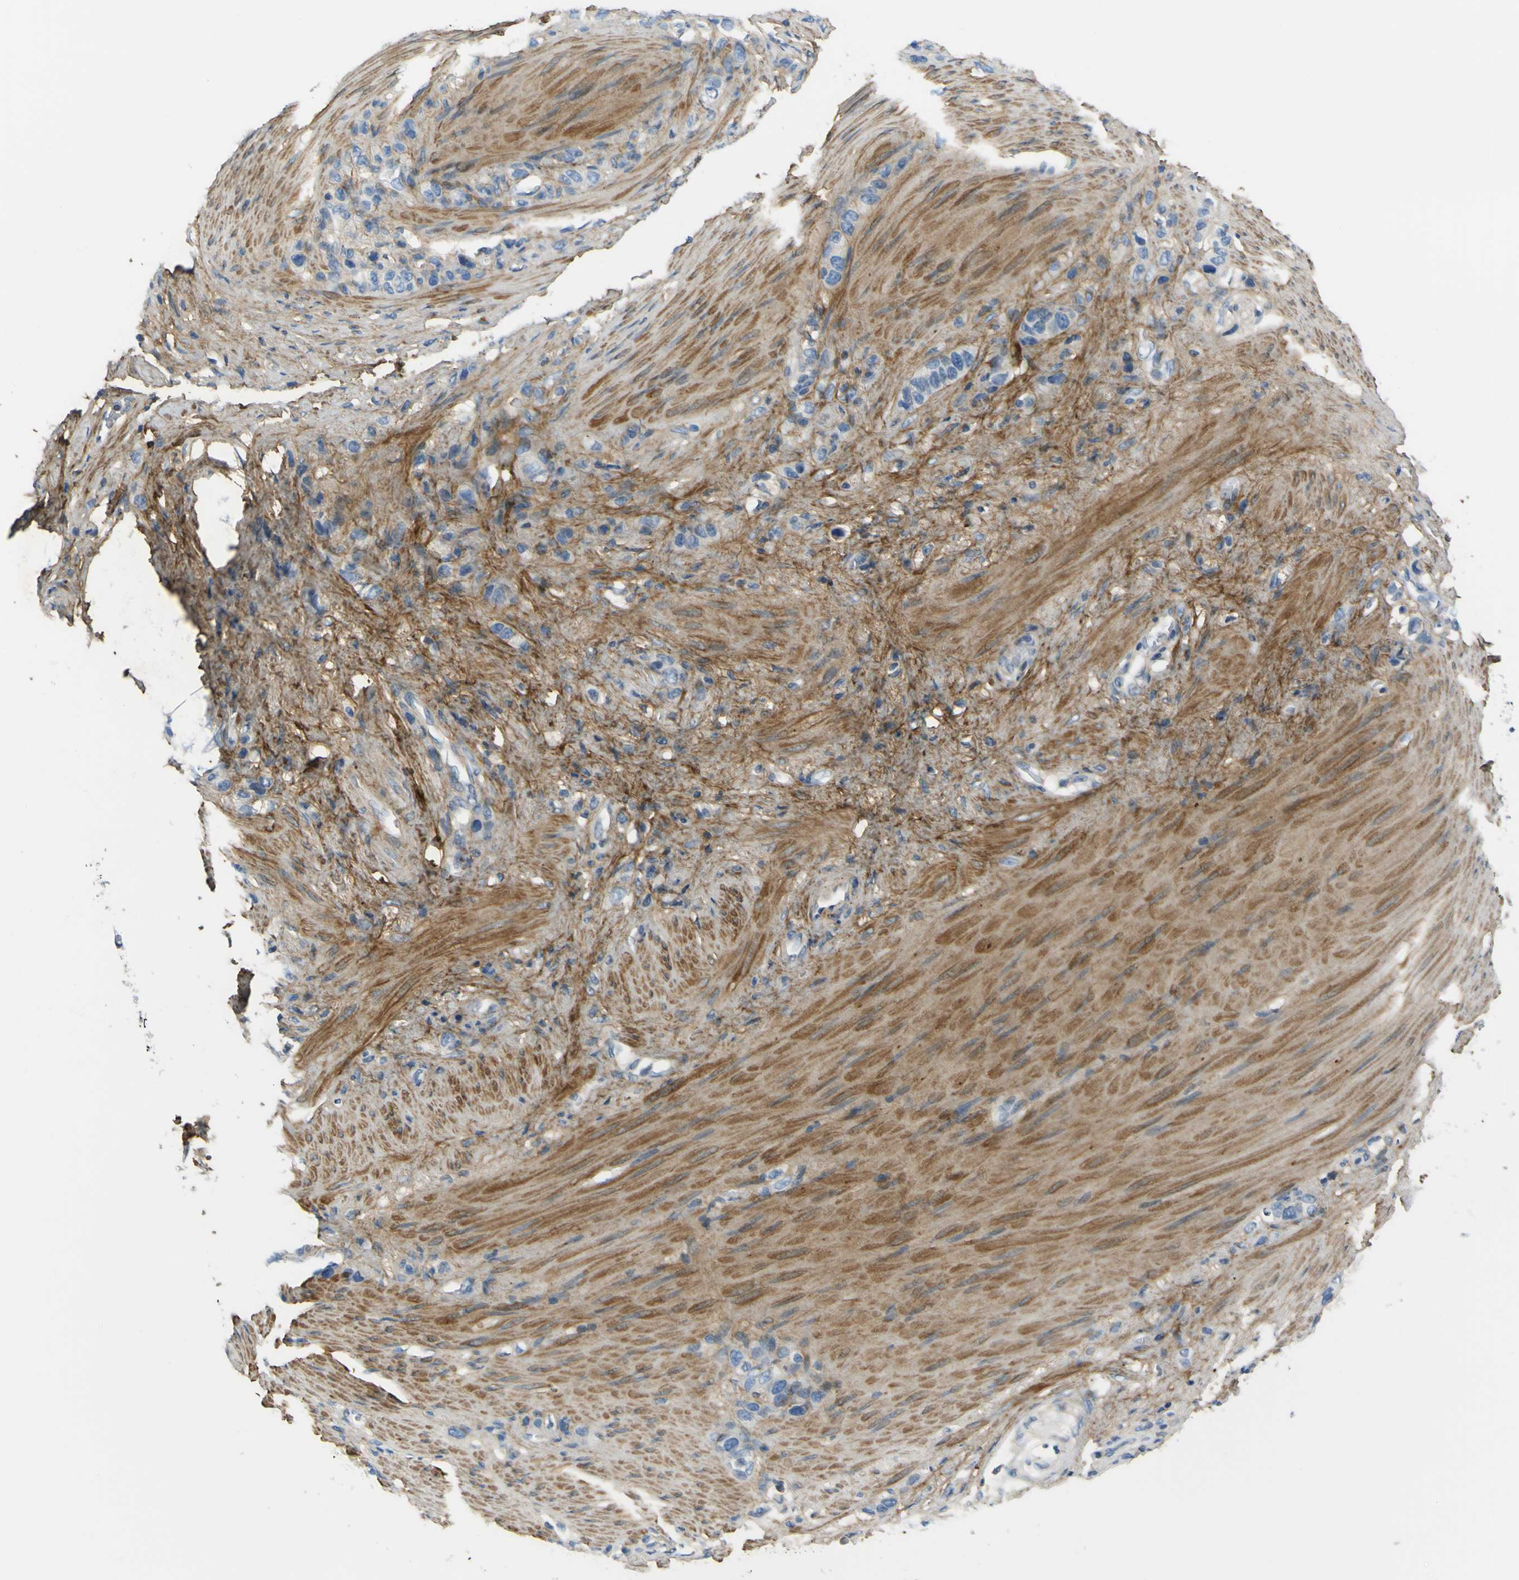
{"staining": {"intensity": "weak", "quantity": "25%-75%", "location": "cytoplasmic/membranous"}, "tissue": "stomach cancer", "cell_type": "Tumor cells", "image_type": "cancer", "snomed": [{"axis": "morphology", "description": "Adenocarcinoma, NOS"}, {"axis": "morphology", "description": "Adenocarcinoma, High grade"}, {"axis": "topography", "description": "Stomach, upper"}, {"axis": "topography", "description": "Stomach, lower"}], "caption": "A micrograph of stomach cancer stained for a protein exhibits weak cytoplasmic/membranous brown staining in tumor cells.", "gene": "OGN", "patient": {"sex": "female", "age": 65}}